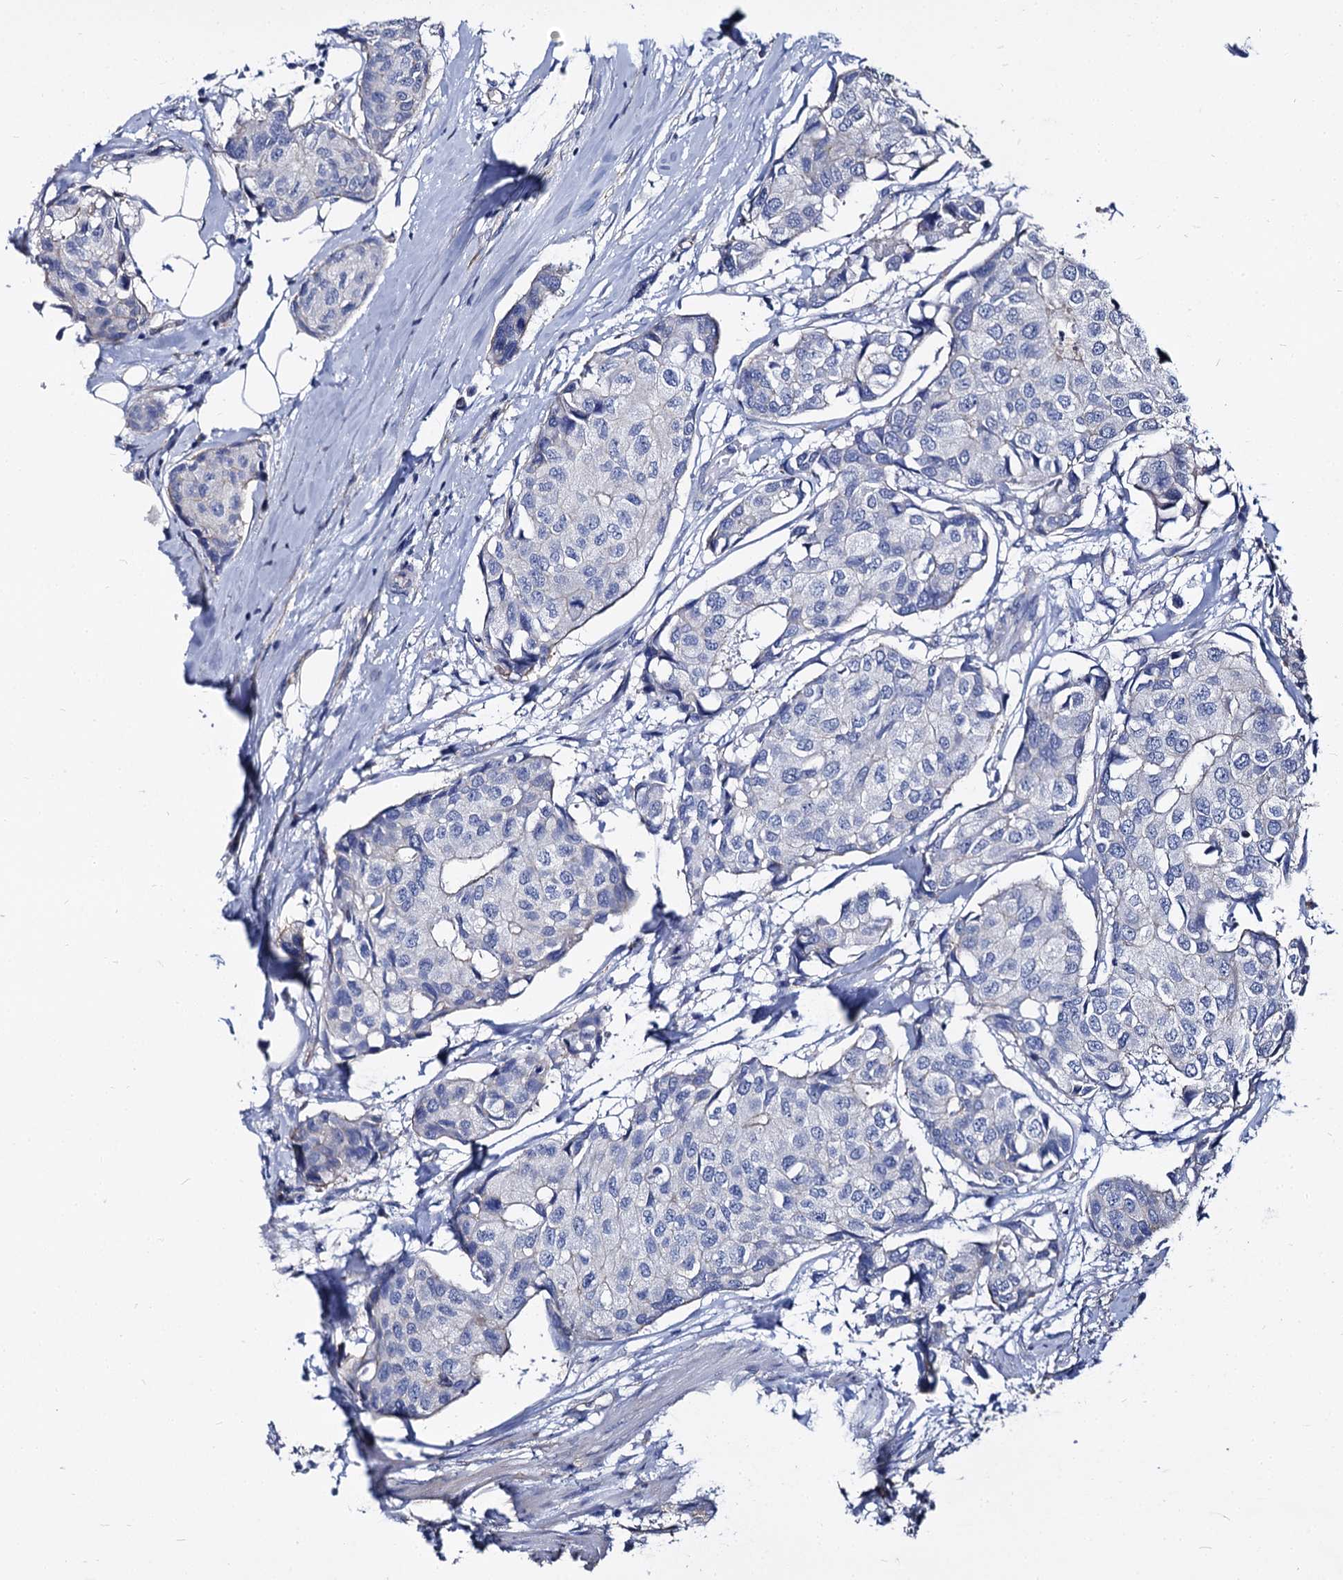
{"staining": {"intensity": "negative", "quantity": "none", "location": "none"}, "tissue": "breast cancer", "cell_type": "Tumor cells", "image_type": "cancer", "snomed": [{"axis": "morphology", "description": "Duct carcinoma"}, {"axis": "topography", "description": "Breast"}], "caption": "DAB (3,3'-diaminobenzidine) immunohistochemical staining of human breast cancer (infiltrating ductal carcinoma) exhibits no significant staining in tumor cells.", "gene": "CBFB", "patient": {"sex": "female", "age": 80}}